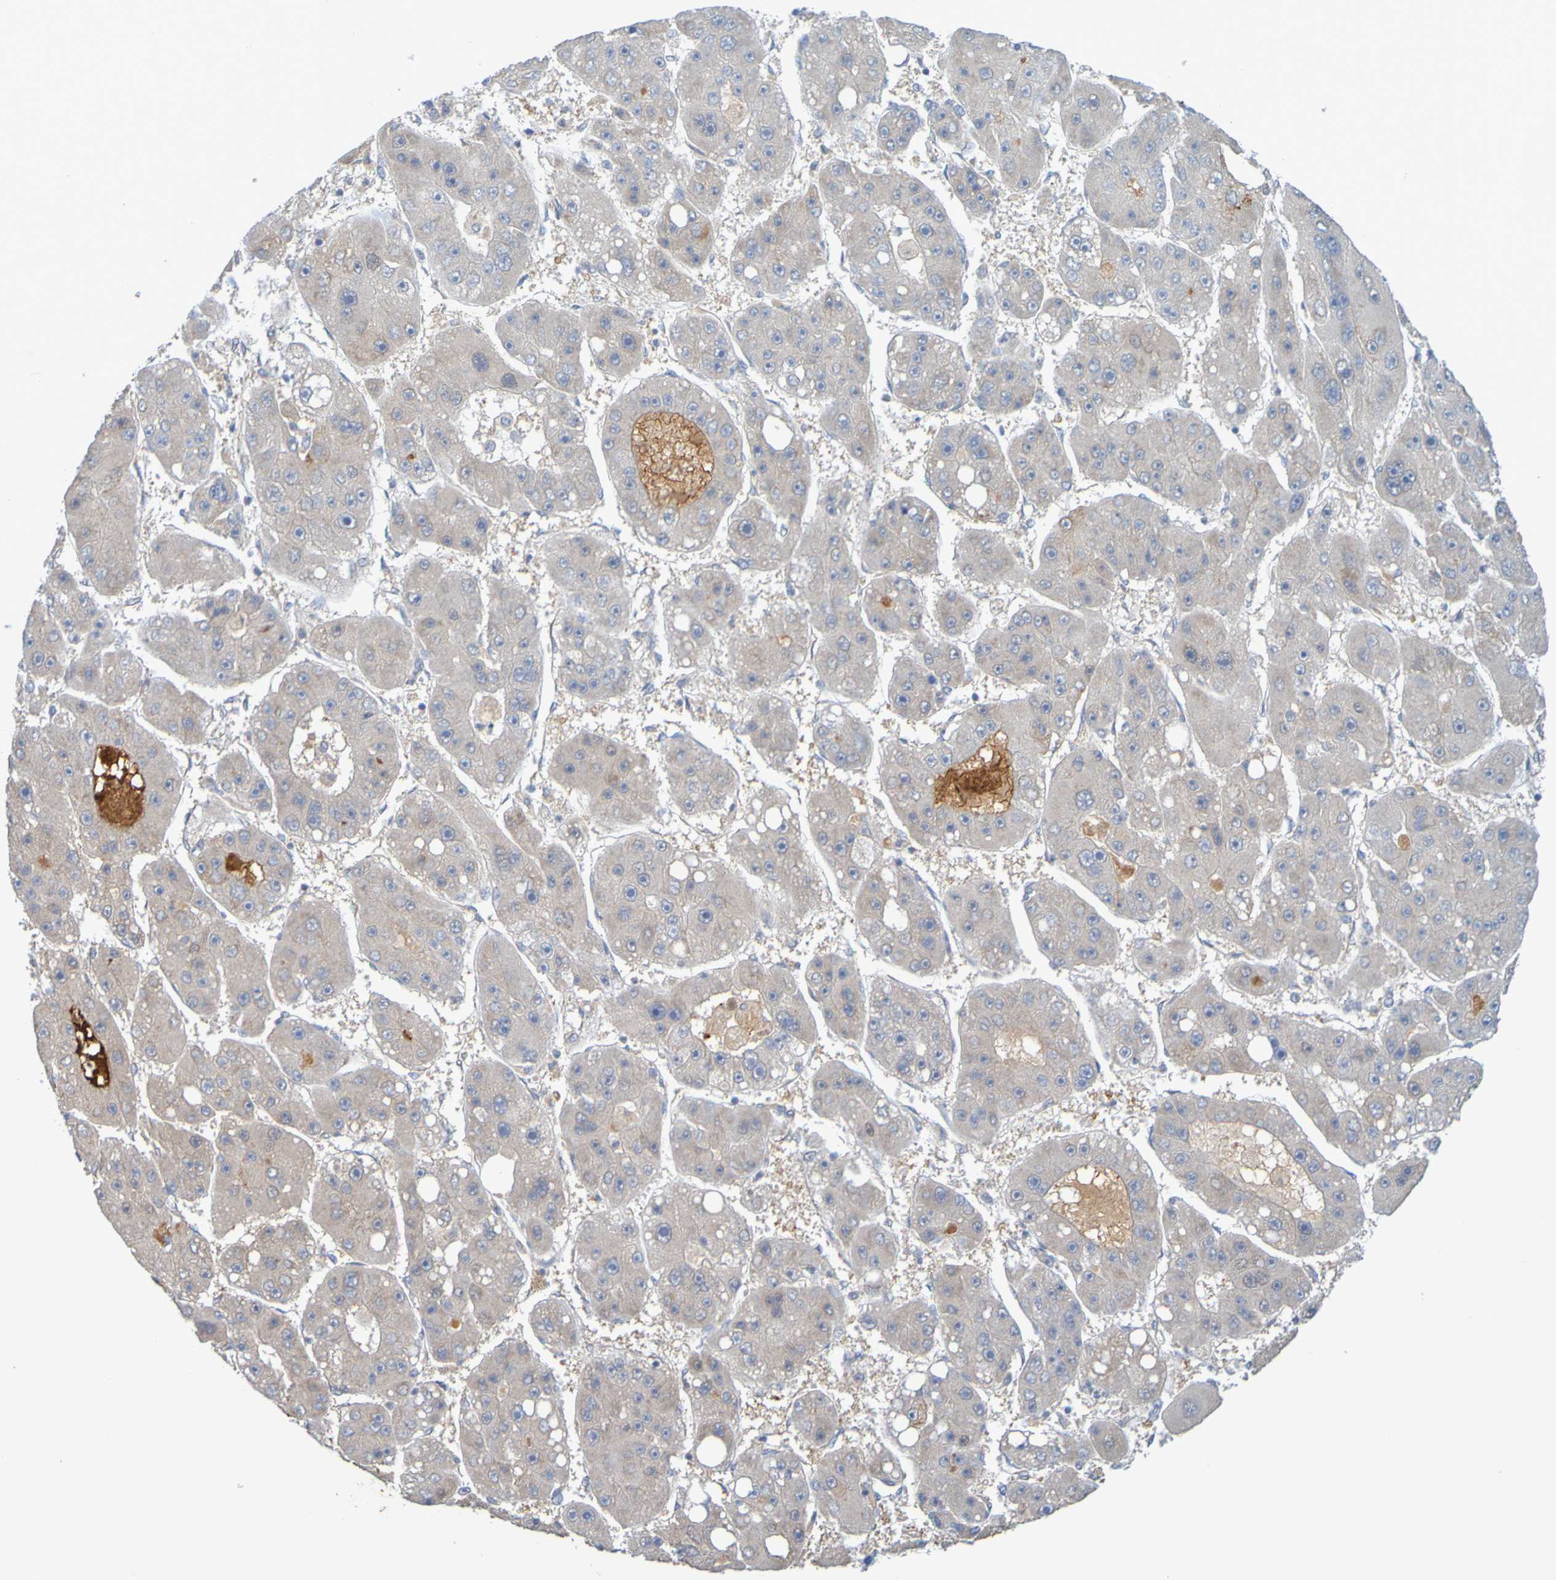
{"staining": {"intensity": "weak", "quantity": ">75%", "location": "cytoplasmic/membranous"}, "tissue": "liver cancer", "cell_type": "Tumor cells", "image_type": "cancer", "snomed": [{"axis": "morphology", "description": "Carcinoma, Hepatocellular, NOS"}, {"axis": "topography", "description": "Liver"}], "caption": "Protein staining by IHC shows weak cytoplasmic/membranous staining in approximately >75% of tumor cells in hepatocellular carcinoma (liver).", "gene": "MOGS", "patient": {"sex": "female", "age": 61}}